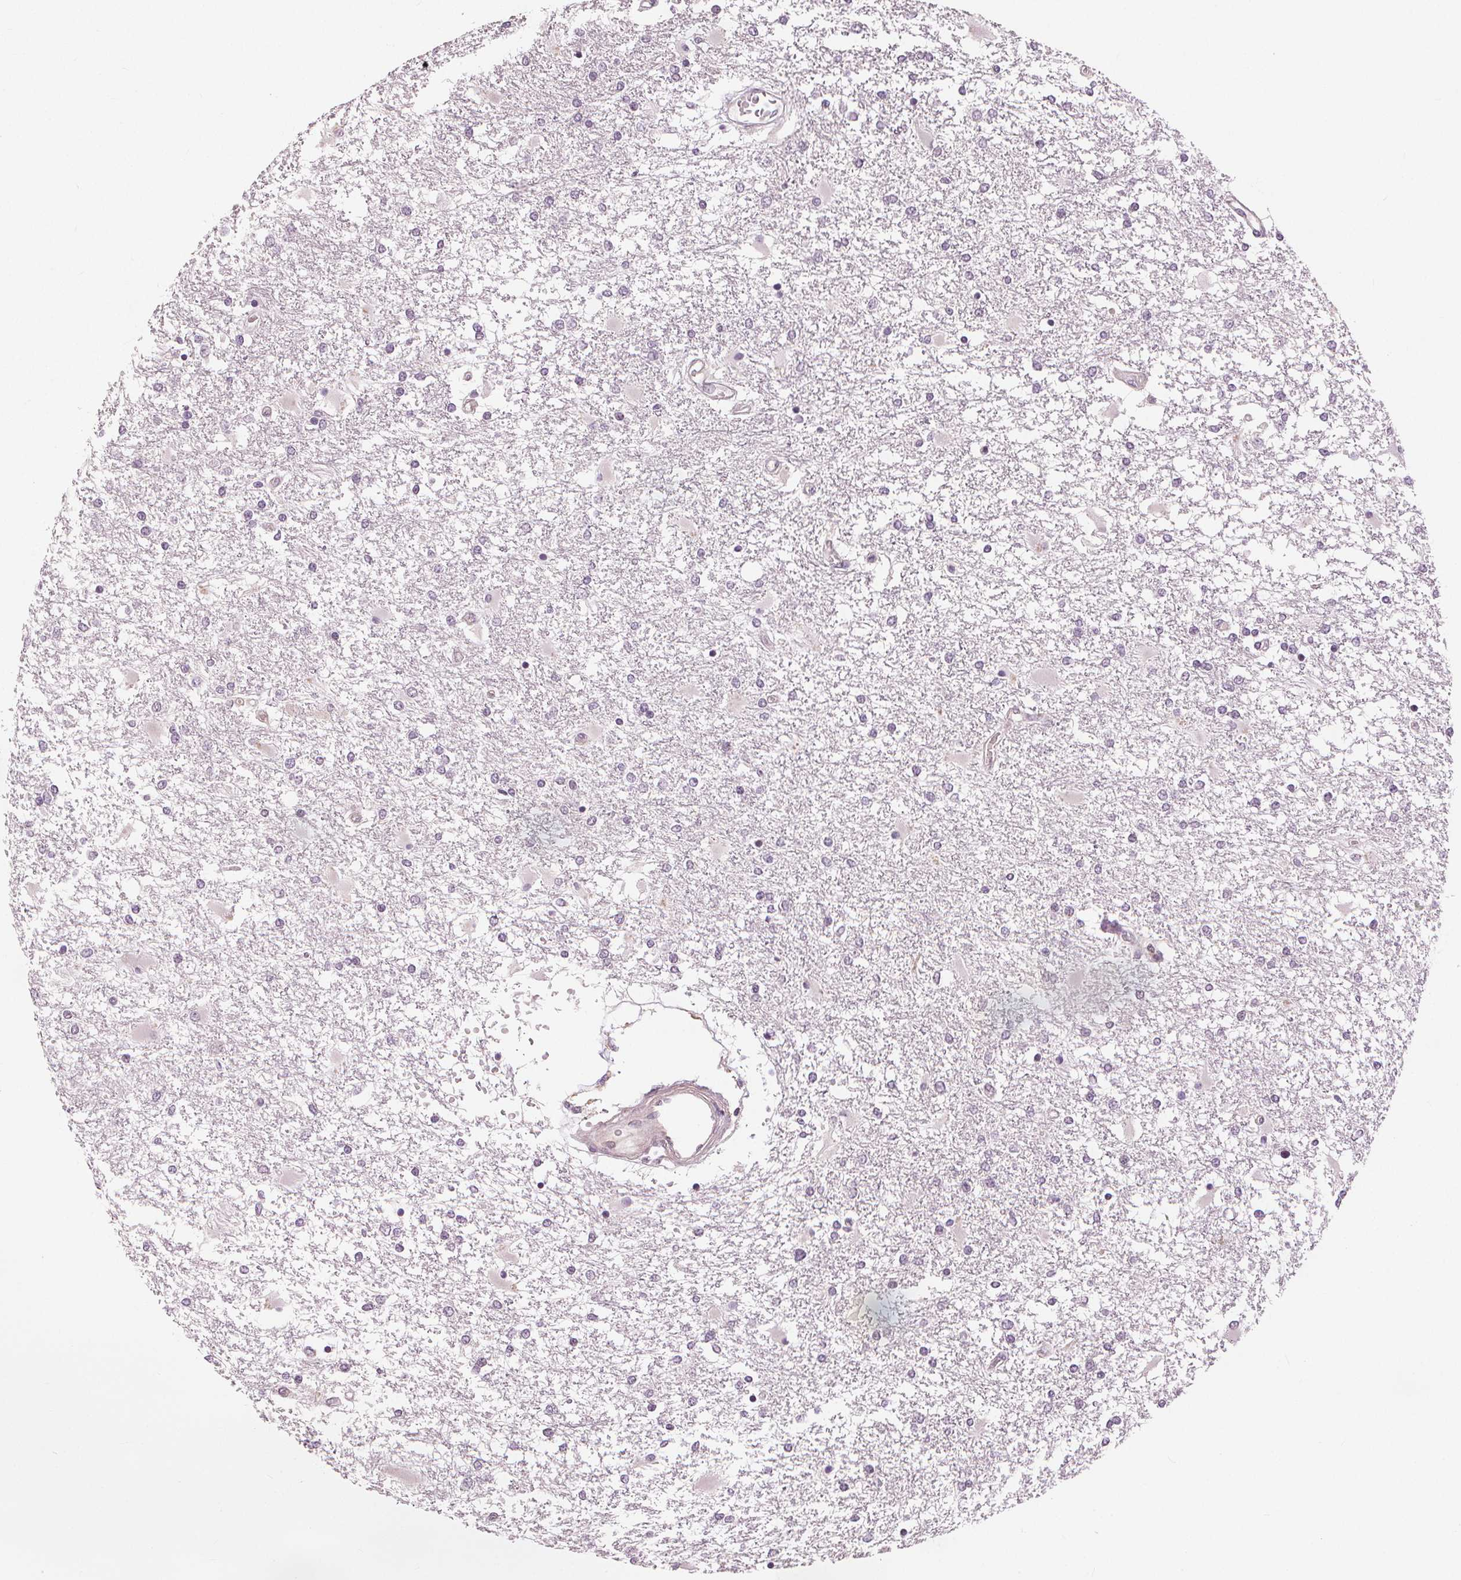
{"staining": {"intensity": "negative", "quantity": "none", "location": "none"}, "tissue": "glioma", "cell_type": "Tumor cells", "image_type": "cancer", "snomed": [{"axis": "morphology", "description": "Glioma, malignant, High grade"}, {"axis": "topography", "description": "Cerebral cortex"}], "caption": "Histopathology image shows no significant protein staining in tumor cells of malignant glioma (high-grade).", "gene": "SLC34A1", "patient": {"sex": "male", "age": 79}}